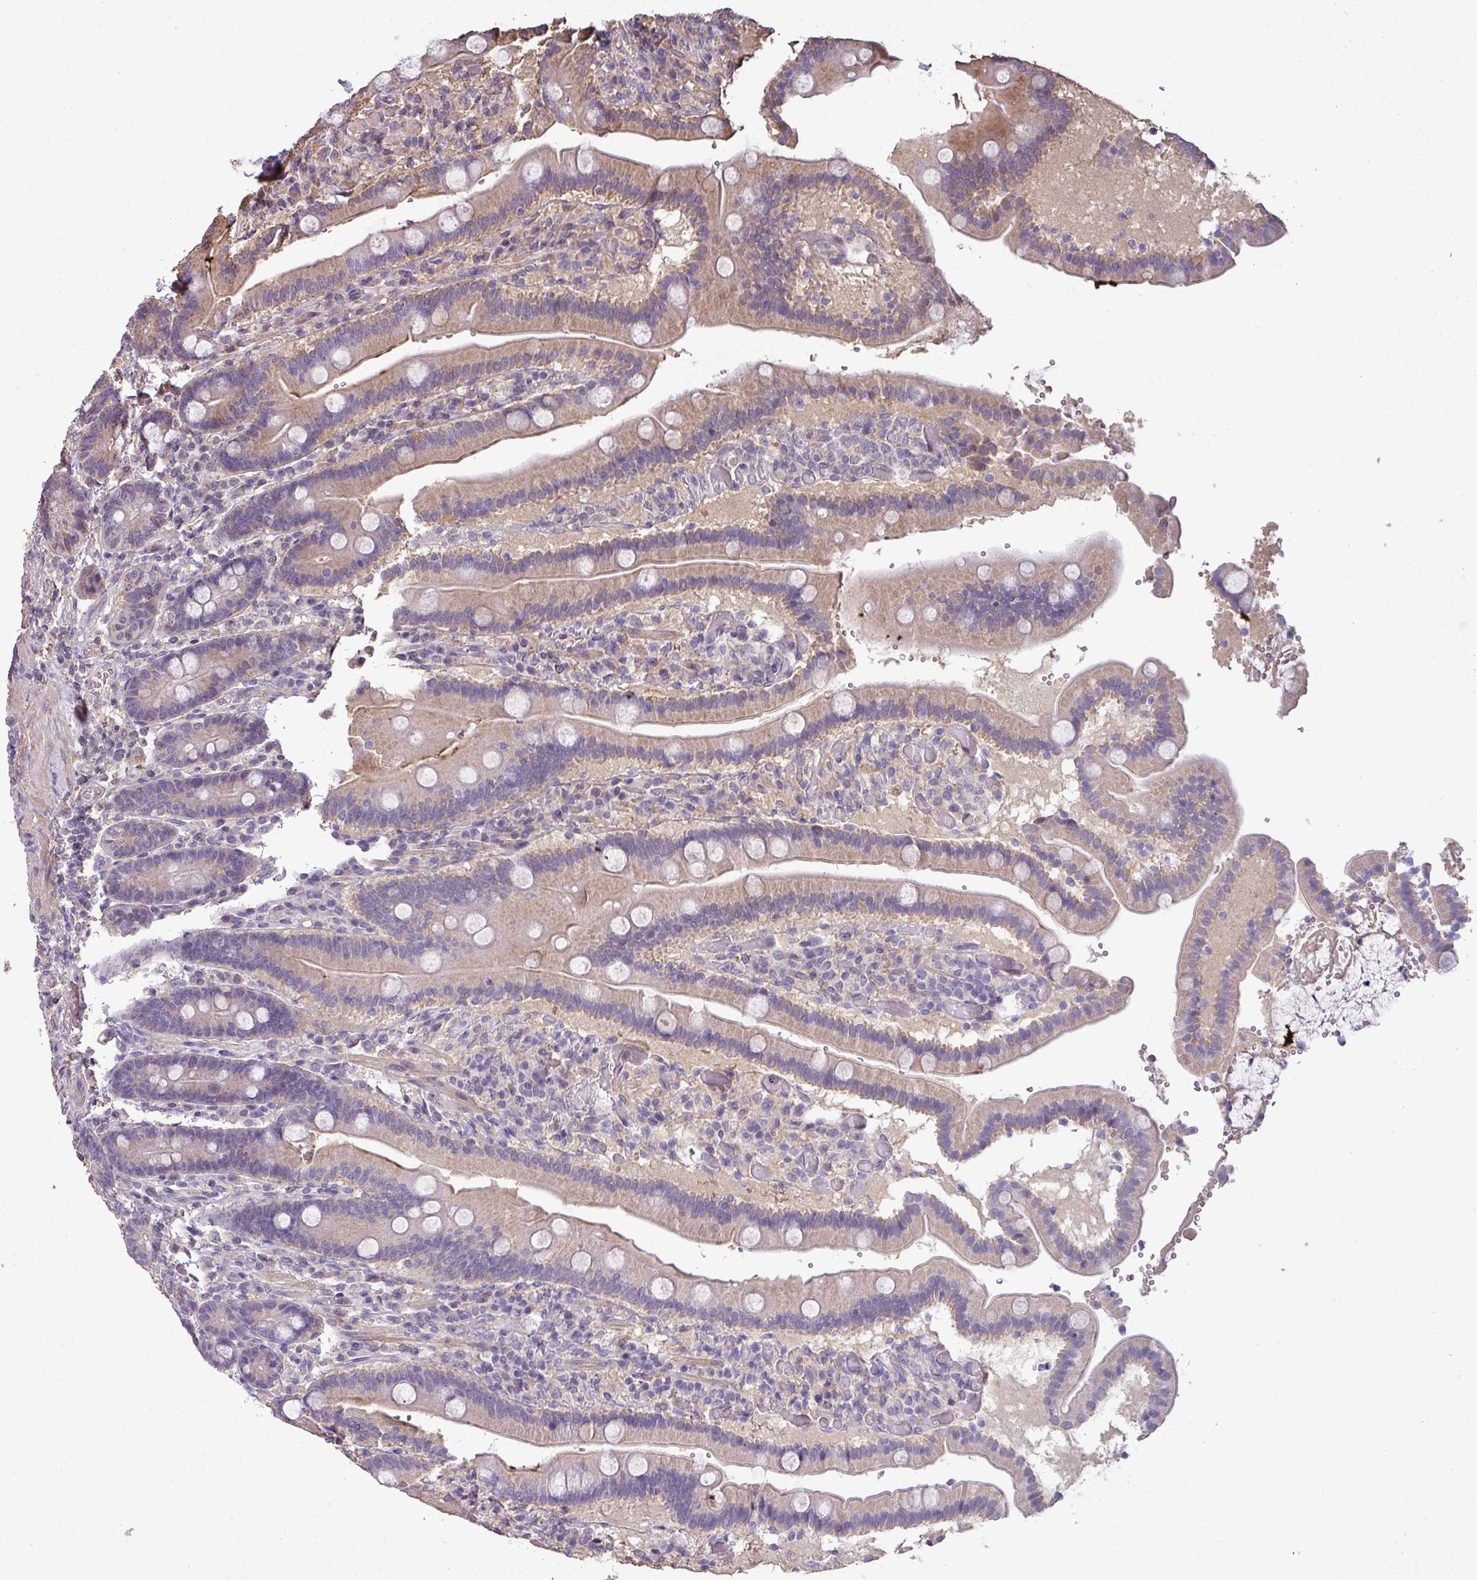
{"staining": {"intensity": "moderate", "quantity": "25%-75%", "location": "cytoplasmic/membranous"}, "tissue": "duodenum", "cell_type": "Glandular cells", "image_type": "normal", "snomed": [{"axis": "morphology", "description": "Normal tissue, NOS"}, {"axis": "topography", "description": "Duodenum"}], "caption": "Protein staining displays moderate cytoplasmic/membranous positivity in approximately 25%-75% of glandular cells in normal duodenum.", "gene": "ISLR", "patient": {"sex": "female", "age": 62}}